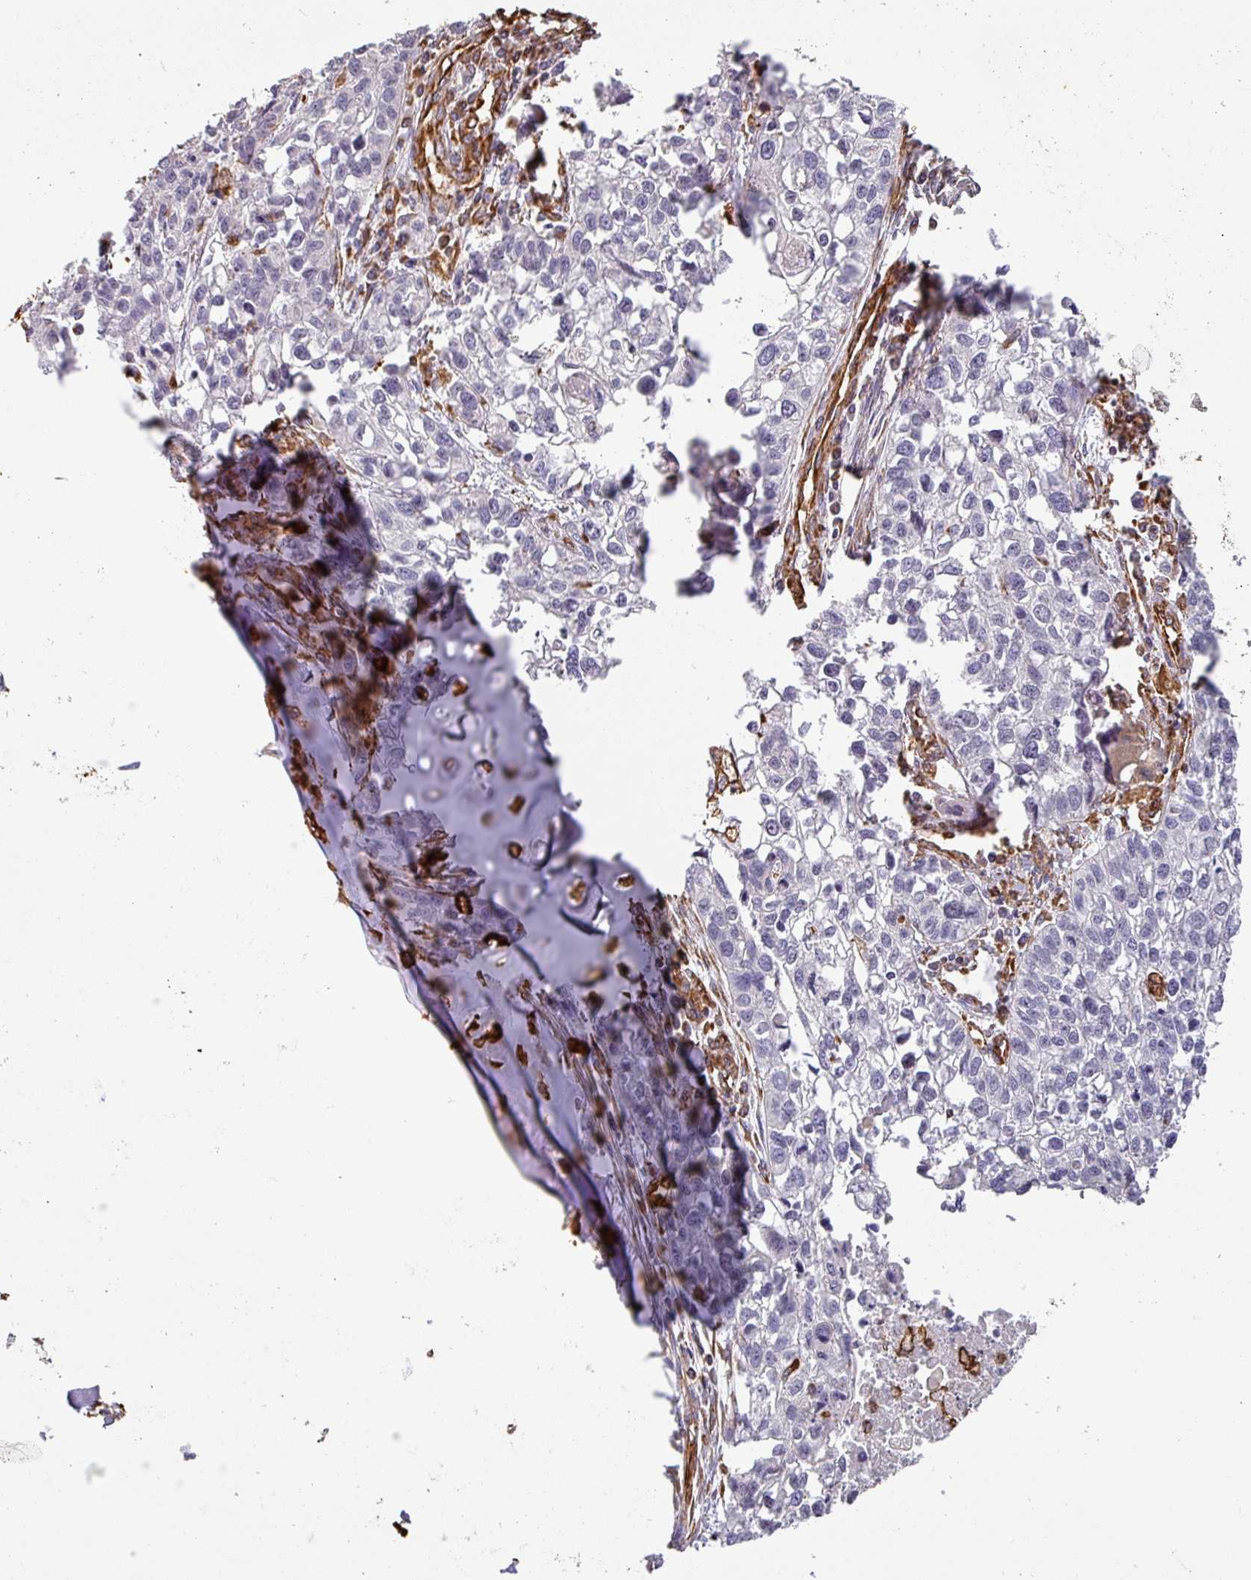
{"staining": {"intensity": "negative", "quantity": "none", "location": "none"}, "tissue": "lung cancer", "cell_type": "Tumor cells", "image_type": "cancer", "snomed": [{"axis": "morphology", "description": "Squamous cell carcinoma, NOS"}, {"axis": "topography", "description": "Lung"}], "caption": "An image of lung squamous cell carcinoma stained for a protein demonstrates no brown staining in tumor cells. (Immunohistochemistry, brightfield microscopy, high magnification).", "gene": "ZNF280C", "patient": {"sex": "male", "age": 74}}